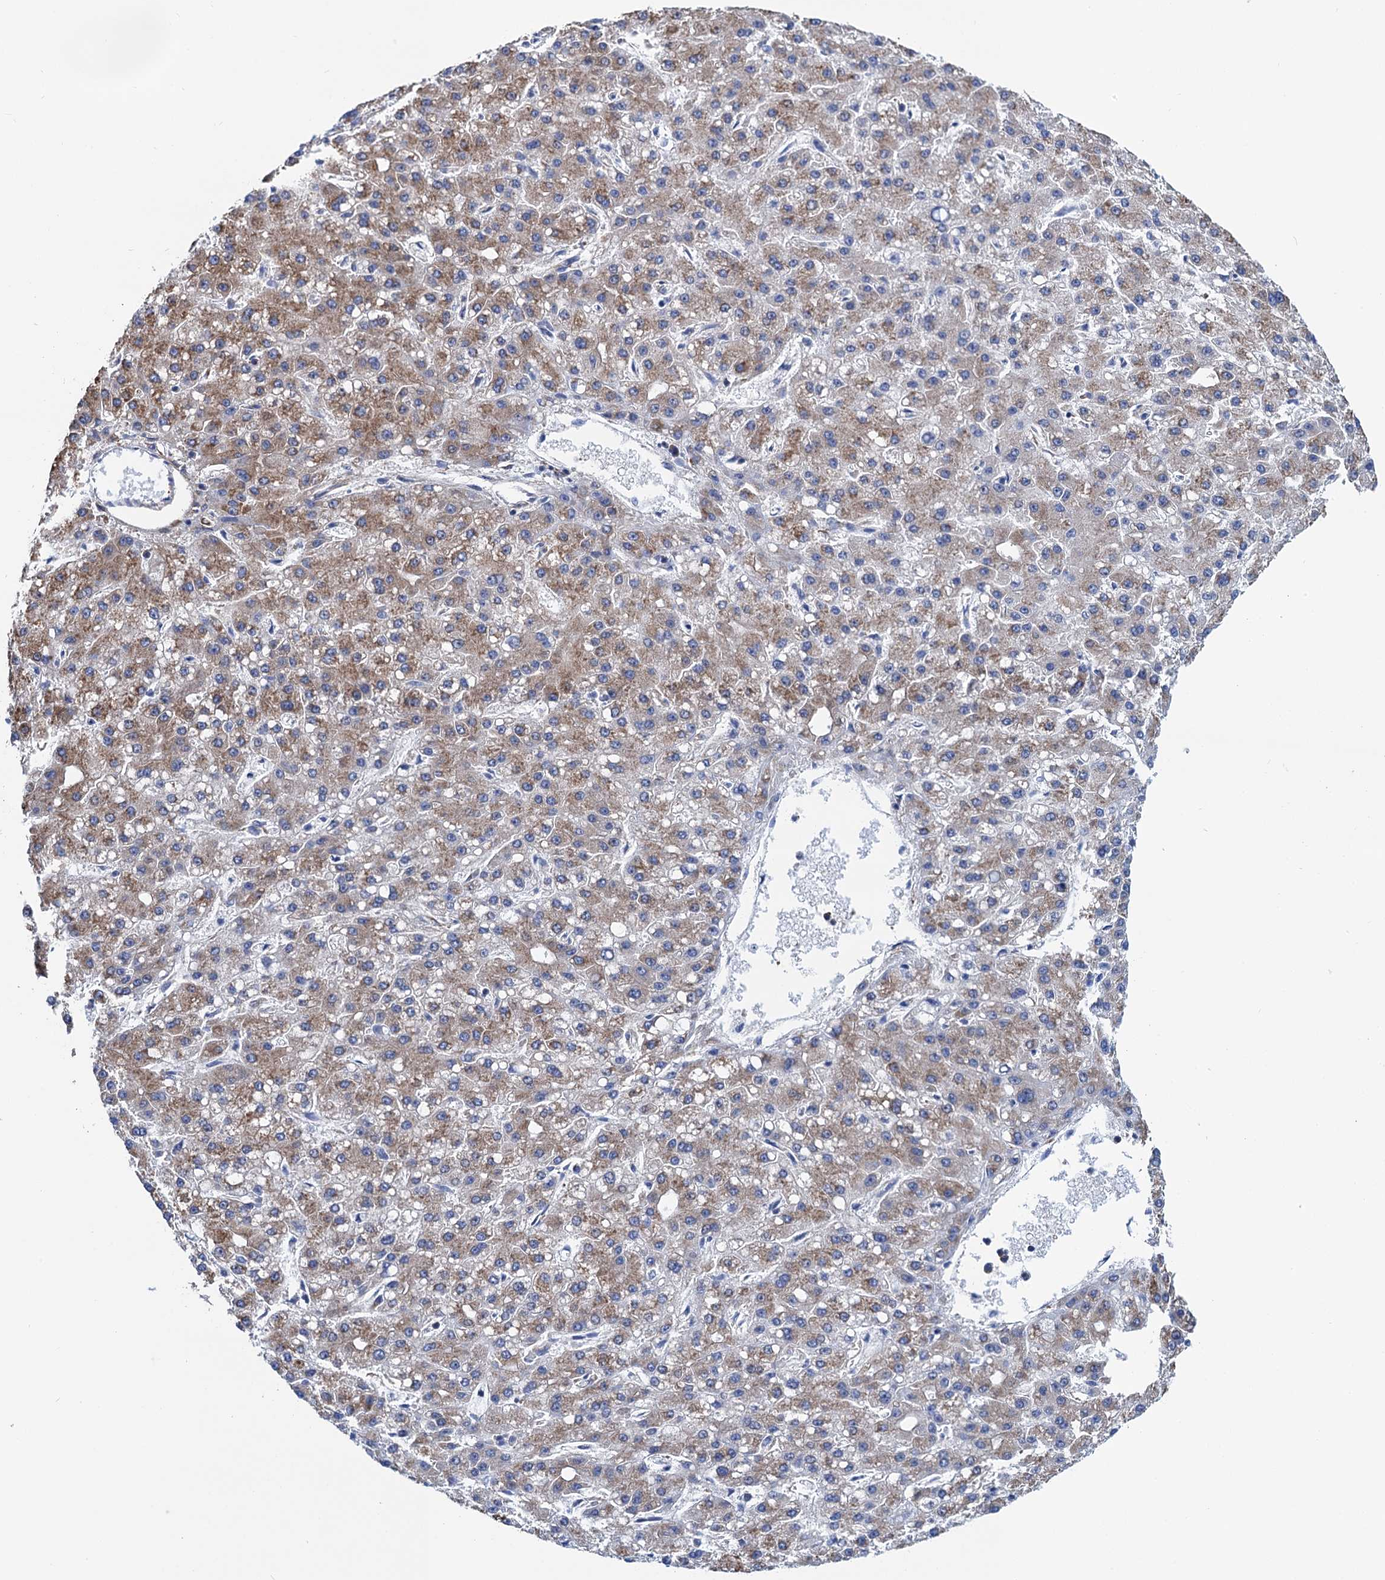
{"staining": {"intensity": "moderate", "quantity": ">75%", "location": "cytoplasmic/membranous"}, "tissue": "liver cancer", "cell_type": "Tumor cells", "image_type": "cancer", "snomed": [{"axis": "morphology", "description": "Carcinoma, Hepatocellular, NOS"}, {"axis": "topography", "description": "Liver"}], "caption": "Immunohistochemical staining of human liver cancer shows medium levels of moderate cytoplasmic/membranous protein expression in approximately >75% of tumor cells.", "gene": "SLC12A7", "patient": {"sex": "male", "age": 67}}